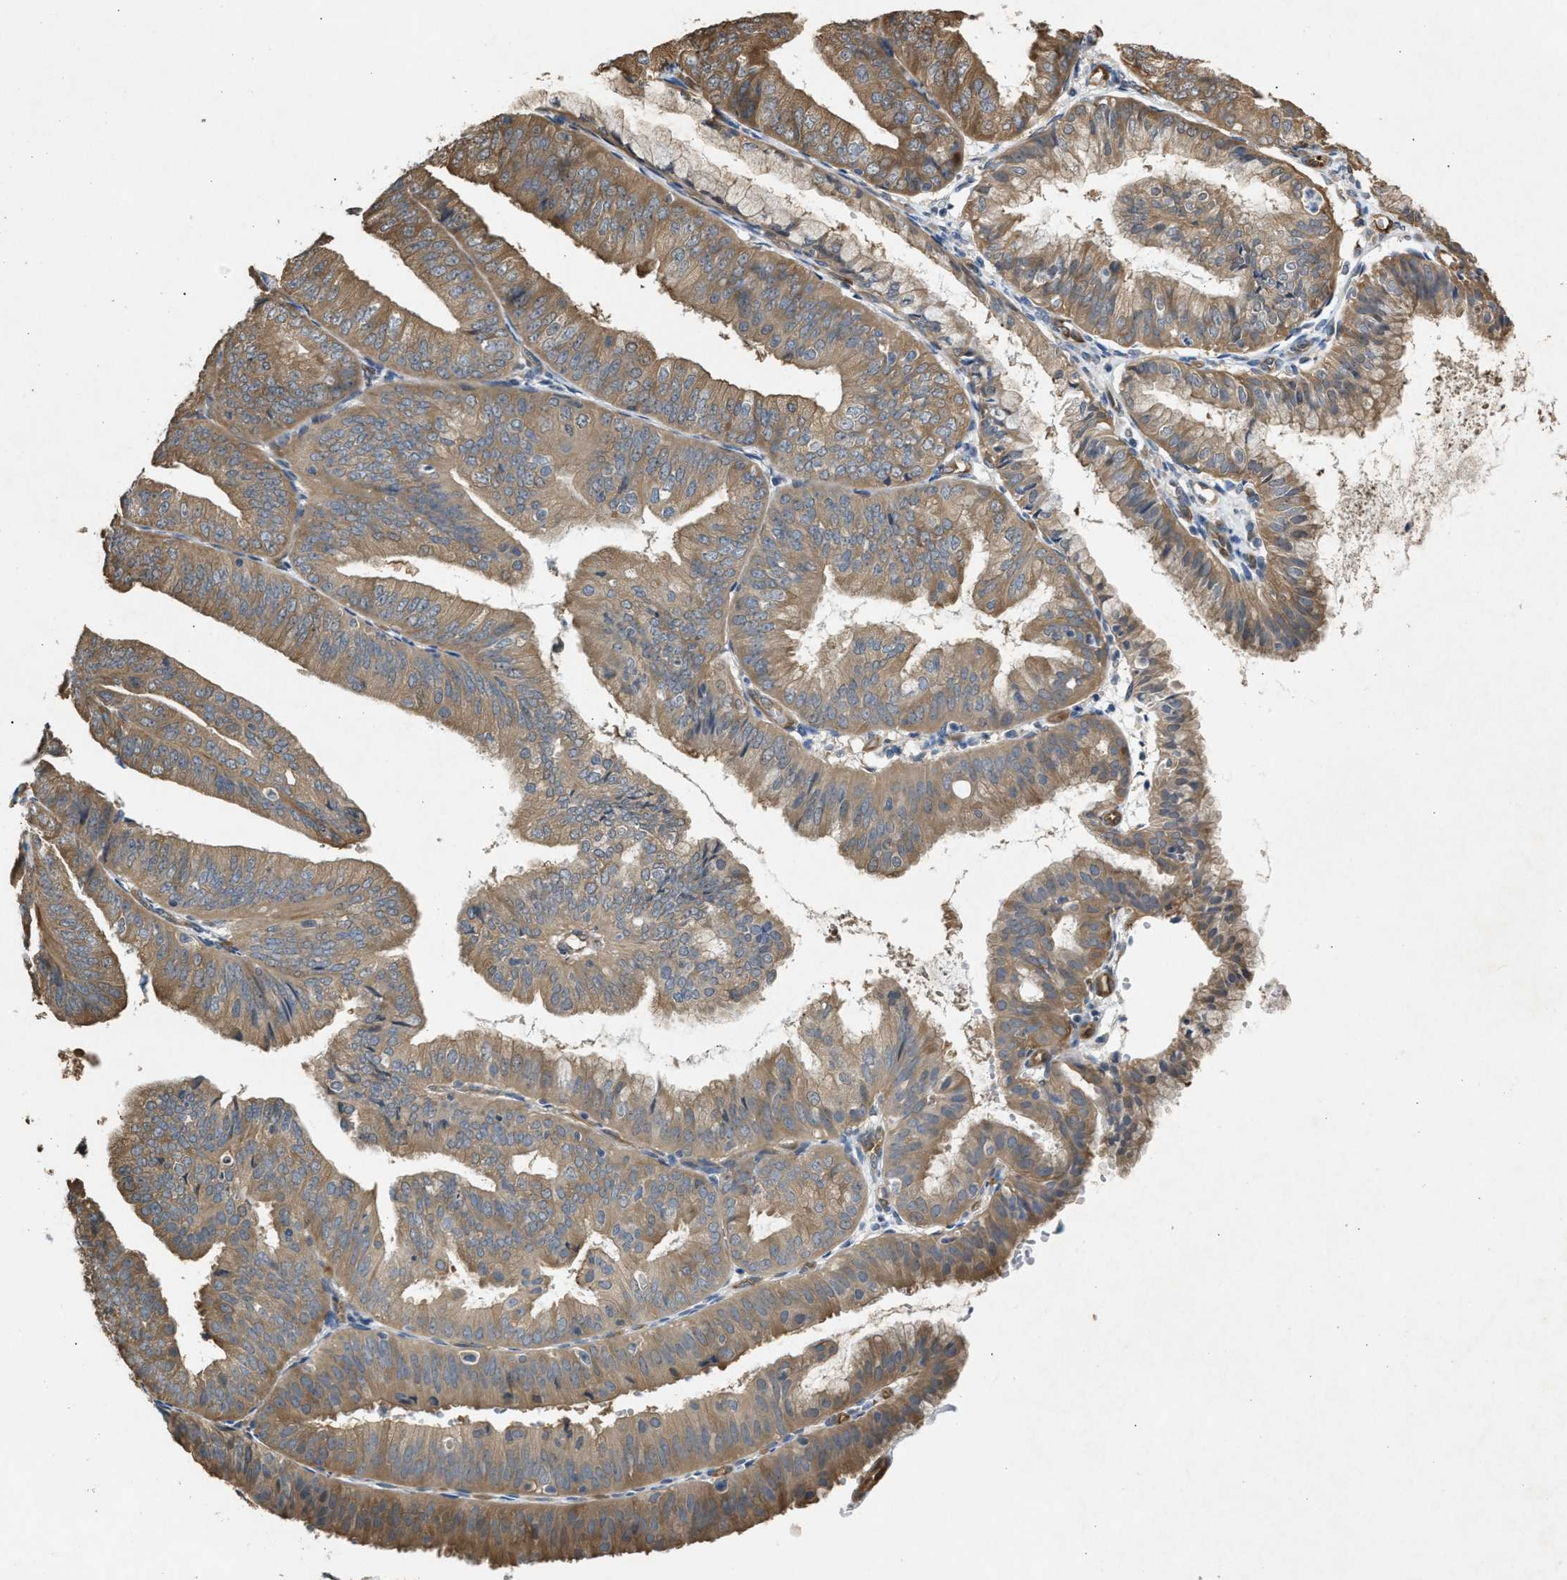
{"staining": {"intensity": "moderate", "quantity": ">75%", "location": "cytoplasmic/membranous"}, "tissue": "endometrial cancer", "cell_type": "Tumor cells", "image_type": "cancer", "snomed": [{"axis": "morphology", "description": "Adenocarcinoma, NOS"}, {"axis": "topography", "description": "Endometrium"}], "caption": "Immunohistochemistry micrograph of neoplastic tissue: endometrial adenocarcinoma stained using IHC displays medium levels of moderate protein expression localized specifically in the cytoplasmic/membranous of tumor cells, appearing as a cytoplasmic/membranous brown color.", "gene": "BAG3", "patient": {"sex": "female", "age": 63}}